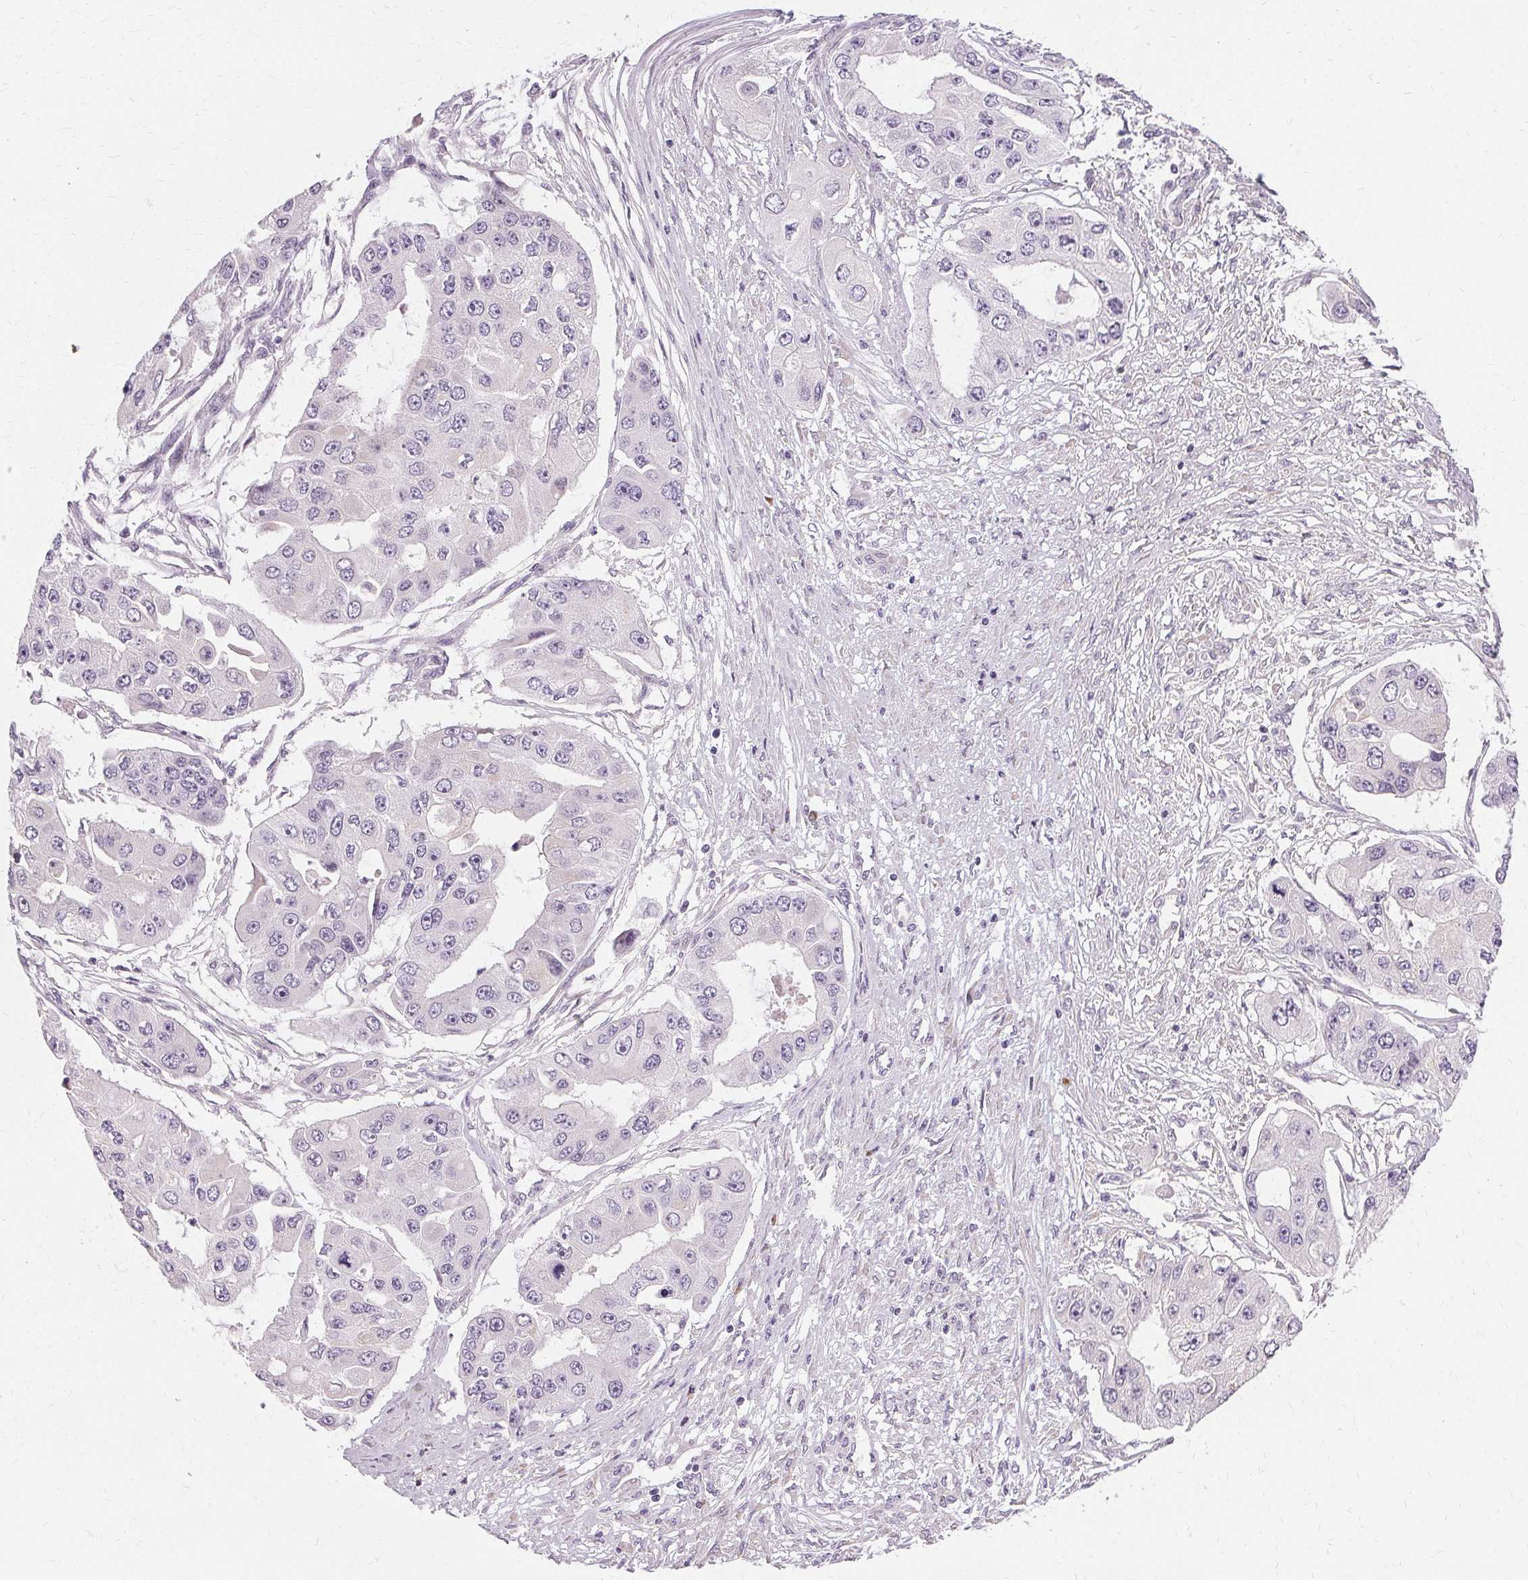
{"staining": {"intensity": "negative", "quantity": "none", "location": "none"}, "tissue": "ovarian cancer", "cell_type": "Tumor cells", "image_type": "cancer", "snomed": [{"axis": "morphology", "description": "Cystadenocarcinoma, serous, NOS"}, {"axis": "topography", "description": "Ovary"}], "caption": "Immunohistochemical staining of serous cystadenocarcinoma (ovarian) demonstrates no significant expression in tumor cells.", "gene": "FCRL3", "patient": {"sex": "female", "age": 56}}